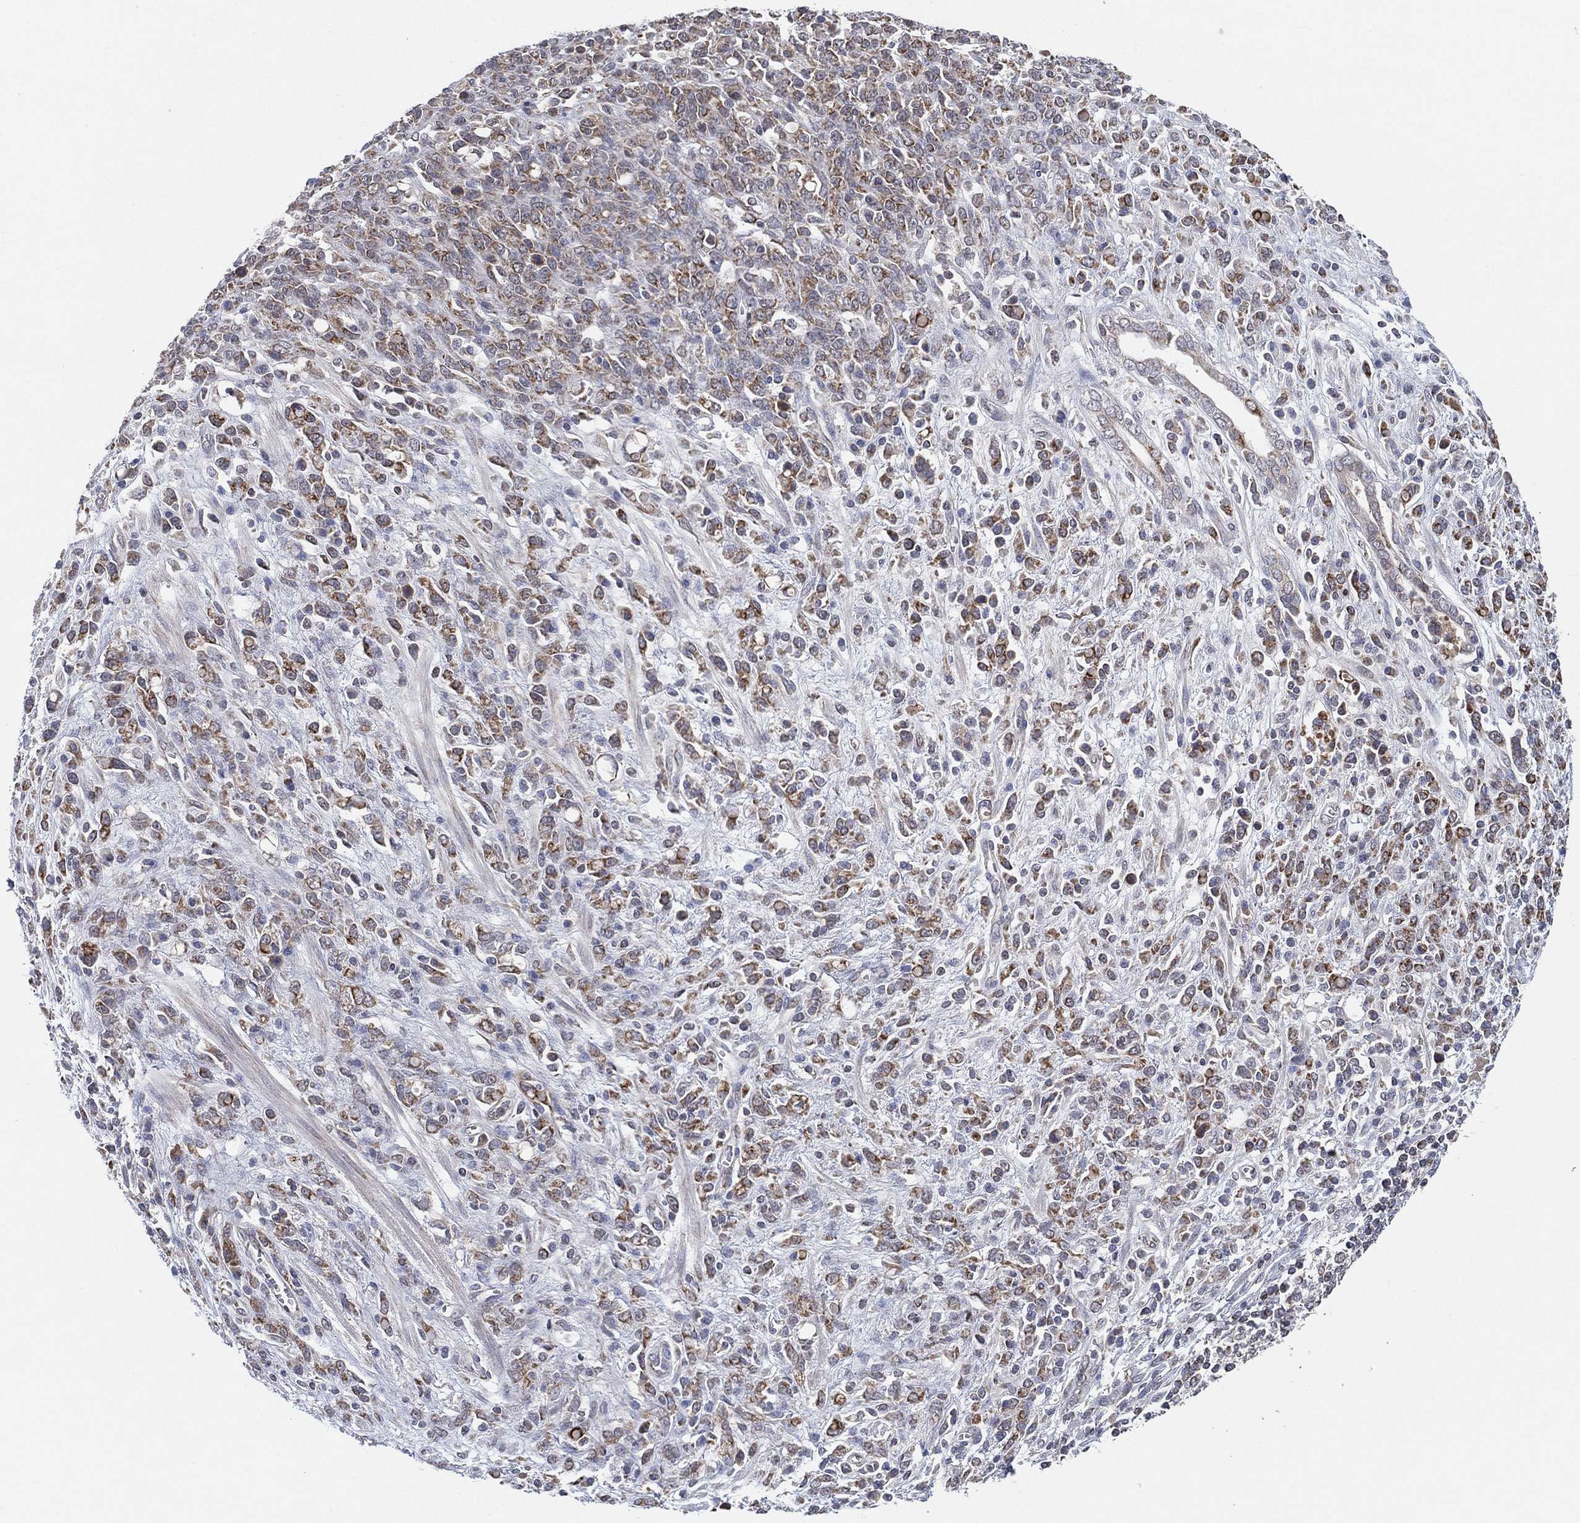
{"staining": {"intensity": "moderate", "quantity": "25%-75%", "location": "cytoplasmic/membranous"}, "tissue": "stomach cancer", "cell_type": "Tumor cells", "image_type": "cancer", "snomed": [{"axis": "morphology", "description": "Adenocarcinoma, NOS"}, {"axis": "topography", "description": "Stomach"}], "caption": "Protein expression analysis of stomach cancer (adenocarcinoma) shows moderate cytoplasmic/membranous positivity in approximately 25%-75% of tumor cells.", "gene": "PSMG4", "patient": {"sex": "female", "age": 57}}